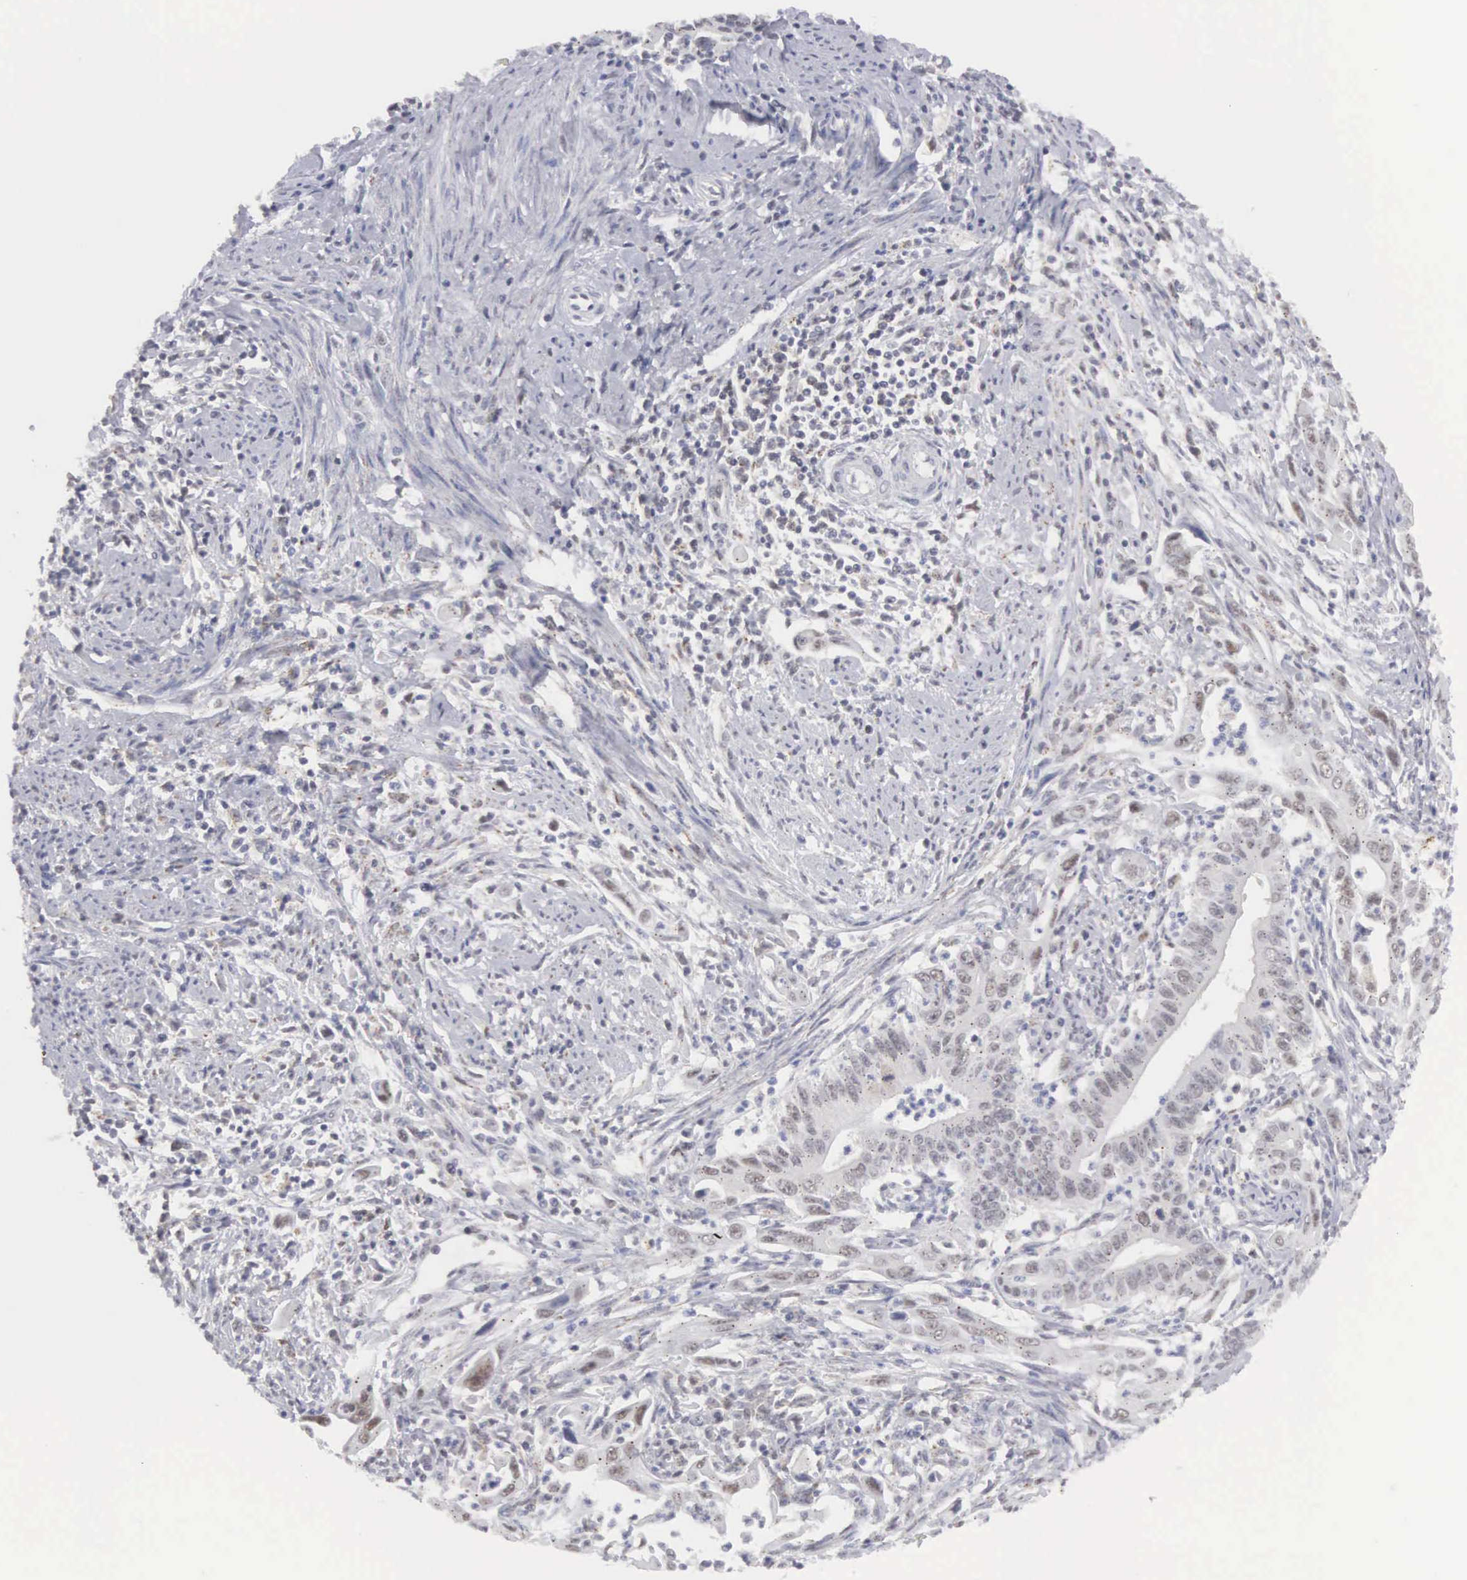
{"staining": {"intensity": "weak", "quantity": "25%-75%", "location": "nuclear"}, "tissue": "cervical cancer", "cell_type": "Tumor cells", "image_type": "cancer", "snomed": [{"axis": "morphology", "description": "Normal tissue, NOS"}, {"axis": "morphology", "description": "Adenocarcinoma, NOS"}, {"axis": "topography", "description": "Cervix"}], "caption": "Cervical cancer stained with a brown dye displays weak nuclear positive expression in about 25%-75% of tumor cells.", "gene": "MNAT1", "patient": {"sex": "female", "age": 34}}